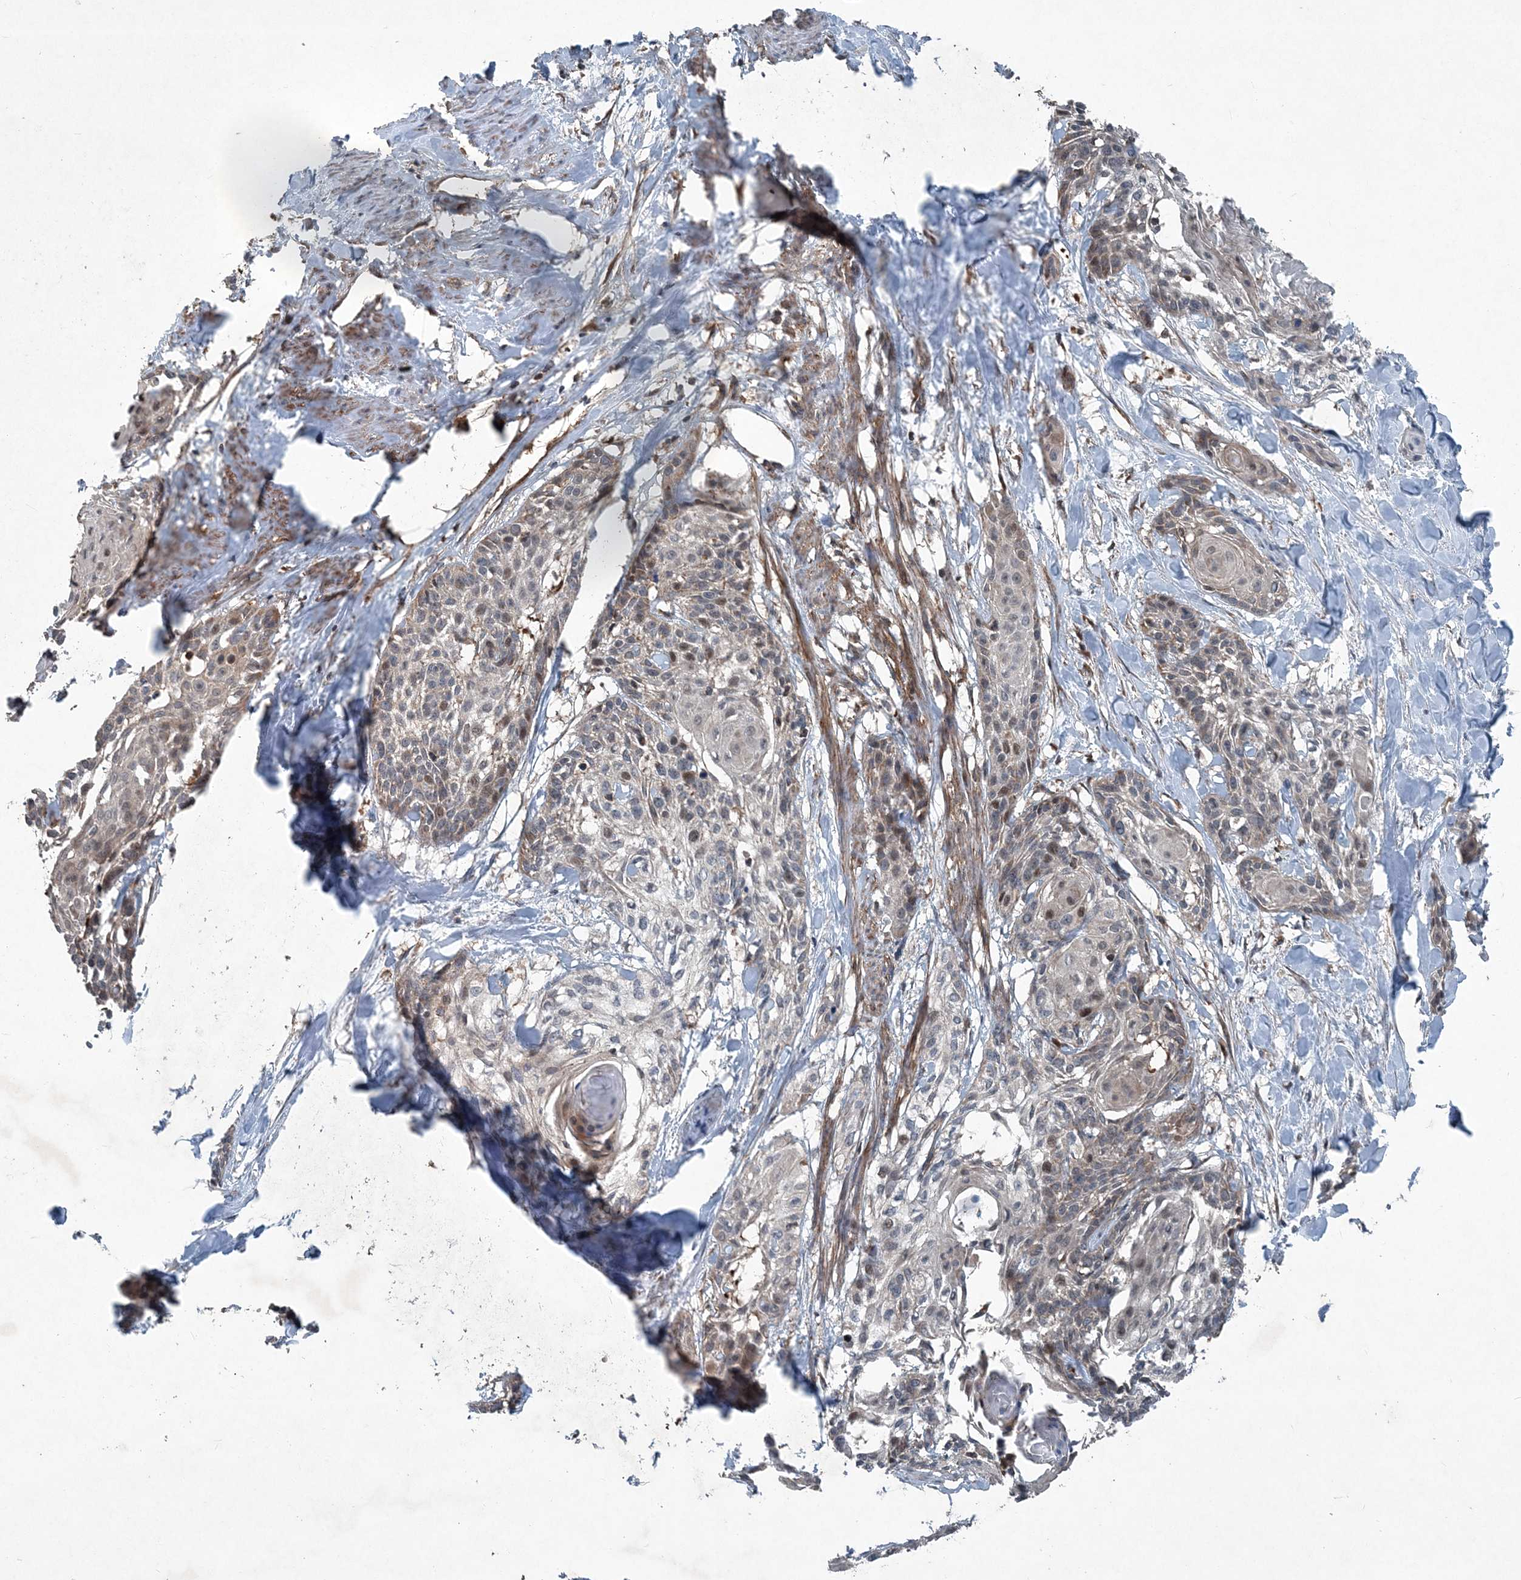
{"staining": {"intensity": "weak", "quantity": "<25%", "location": "cytoplasmic/membranous,nuclear"}, "tissue": "cervical cancer", "cell_type": "Tumor cells", "image_type": "cancer", "snomed": [{"axis": "morphology", "description": "Squamous cell carcinoma, NOS"}, {"axis": "topography", "description": "Cervix"}], "caption": "Cervical cancer stained for a protein using immunohistochemistry demonstrates no expression tumor cells.", "gene": "NDUFA2", "patient": {"sex": "female", "age": 57}}